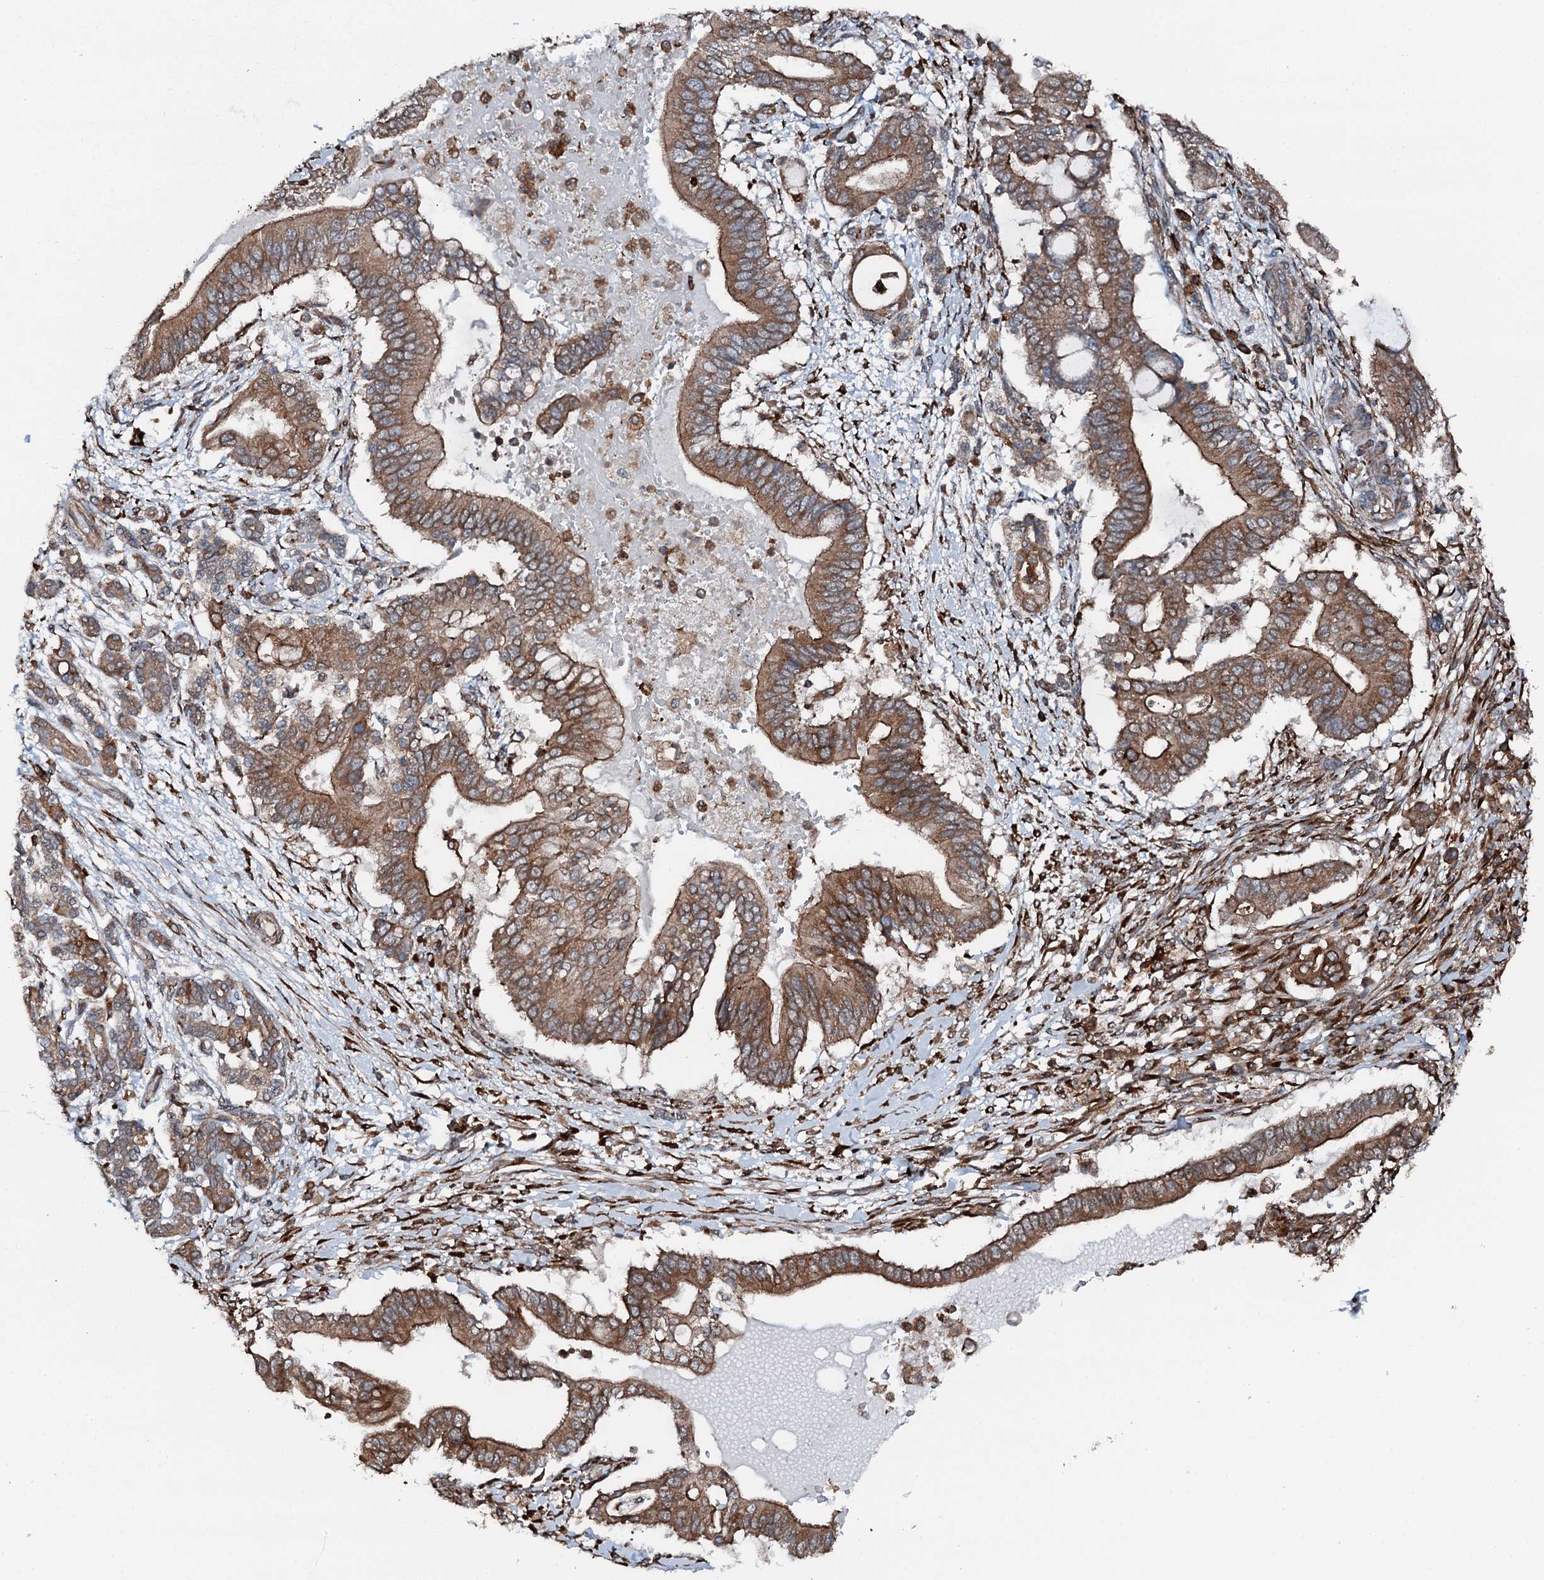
{"staining": {"intensity": "moderate", "quantity": ">75%", "location": "cytoplasmic/membranous"}, "tissue": "pancreatic cancer", "cell_type": "Tumor cells", "image_type": "cancer", "snomed": [{"axis": "morphology", "description": "Adenocarcinoma, NOS"}, {"axis": "topography", "description": "Pancreas"}], "caption": "Human pancreatic adenocarcinoma stained with a protein marker demonstrates moderate staining in tumor cells.", "gene": "EDC4", "patient": {"sex": "male", "age": 68}}